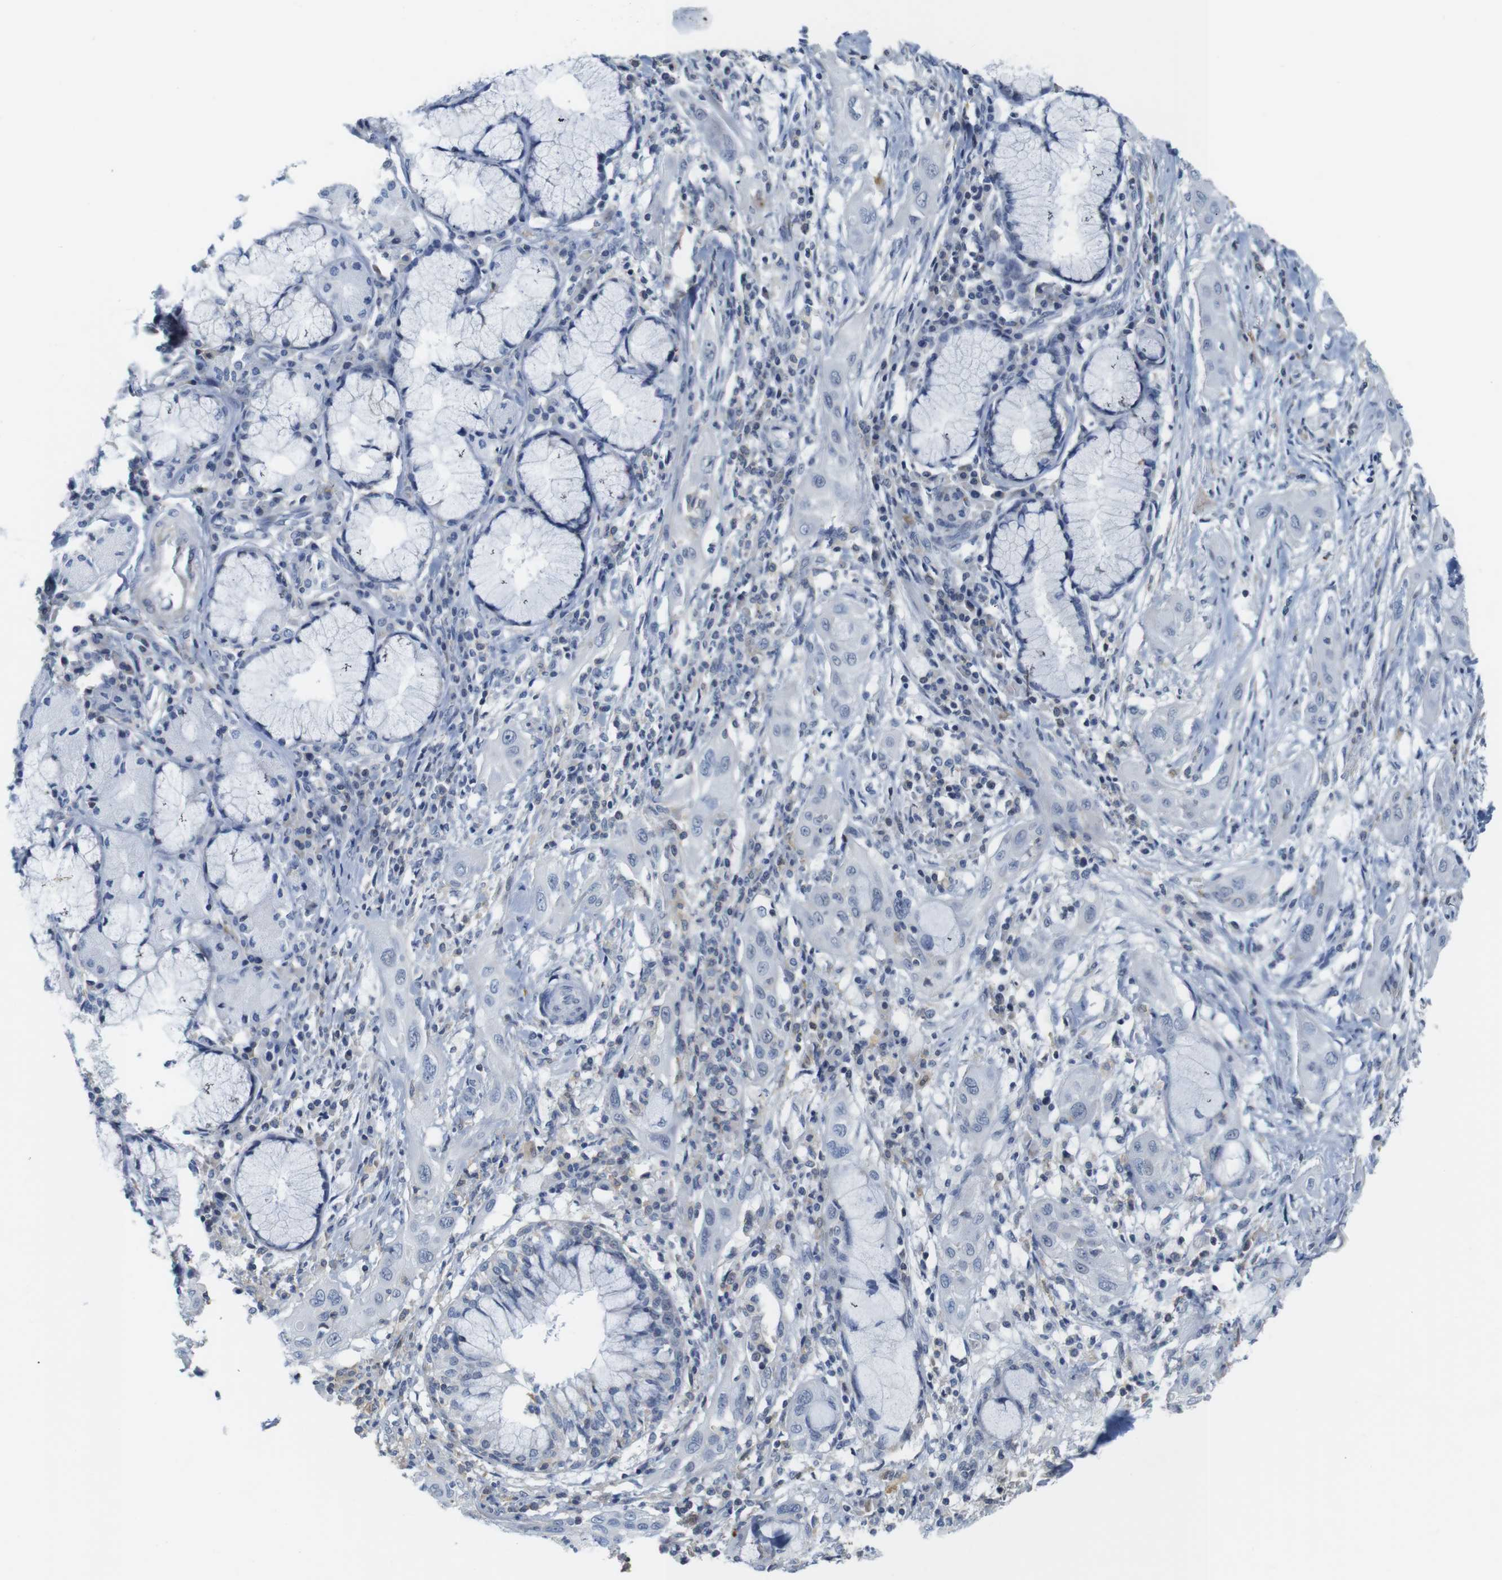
{"staining": {"intensity": "negative", "quantity": "none", "location": "none"}, "tissue": "lung cancer", "cell_type": "Tumor cells", "image_type": "cancer", "snomed": [{"axis": "morphology", "description": "Squamous cell carcinoma, NOS"}, {"axis": "topography", "description": "Lung"}], "caption": "DAB immunohistochemical staining of human lung cancer (squamous cell carcinoma) displays no significant staining in tumor cells.", "gene": "OTOF", "patient": {"sex": "female", "age": 47}}